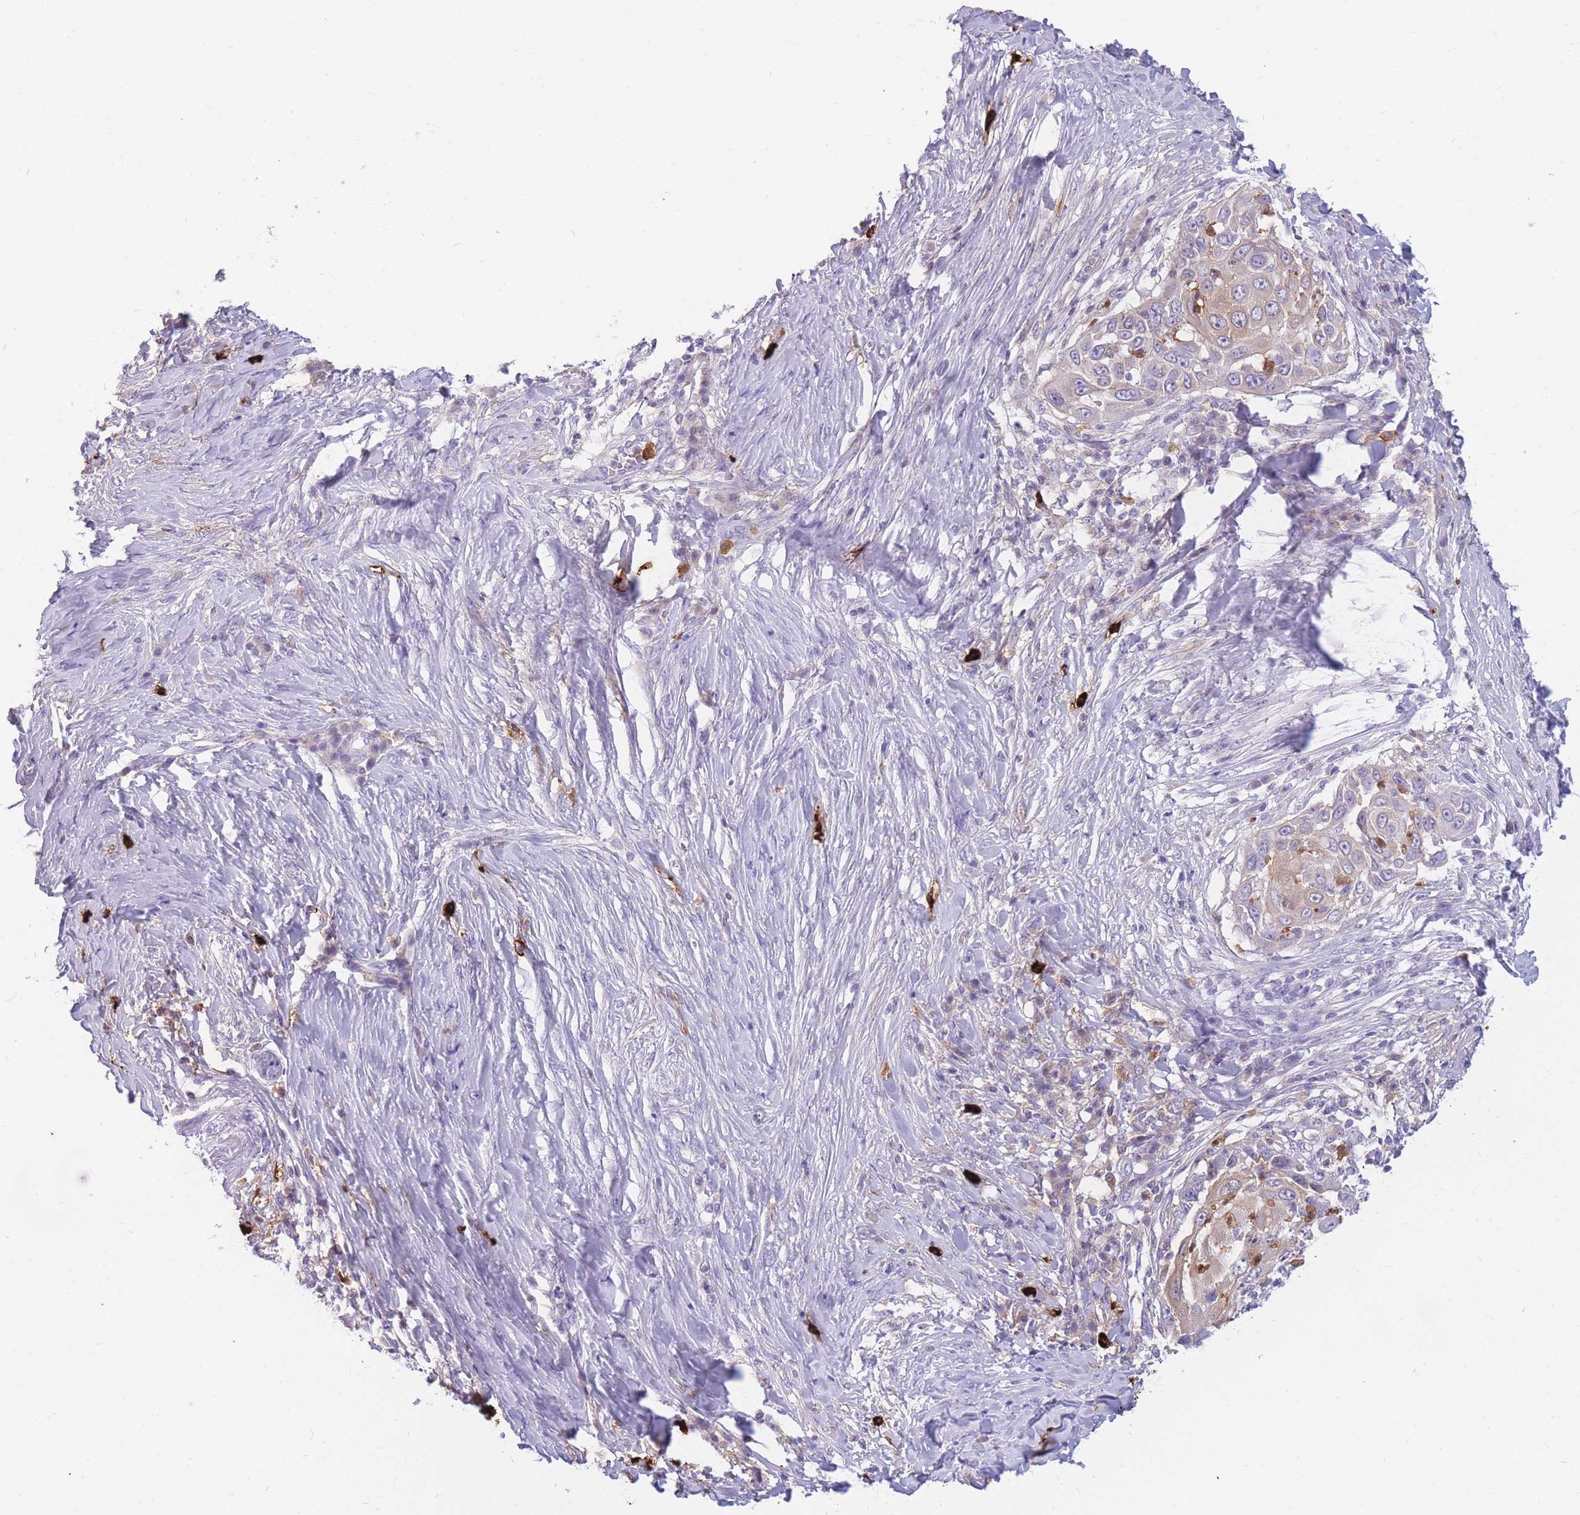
{"staining": {"intensity": "weak", "quantity": "25%-75%", "location": "cytoplasmic/membranous"}, "tissue": "skin cancer", "cell_type": "Tumor cells", "image_type": "cancer", "snomed": [{"axis": "morphology", "description": "Squamous cell carcinoma, NOS"}, {"axis": "topography", "description": "Skin"}], "caption": "IHC of human squamous cell carcinoma (skin) demonstrates low levels of weak cytoplasmic/membranous expression in approximately 25%-75% of tumor cells.", "gene": "TPSAB1", "patient": {"sex": "female", "age": 44}}